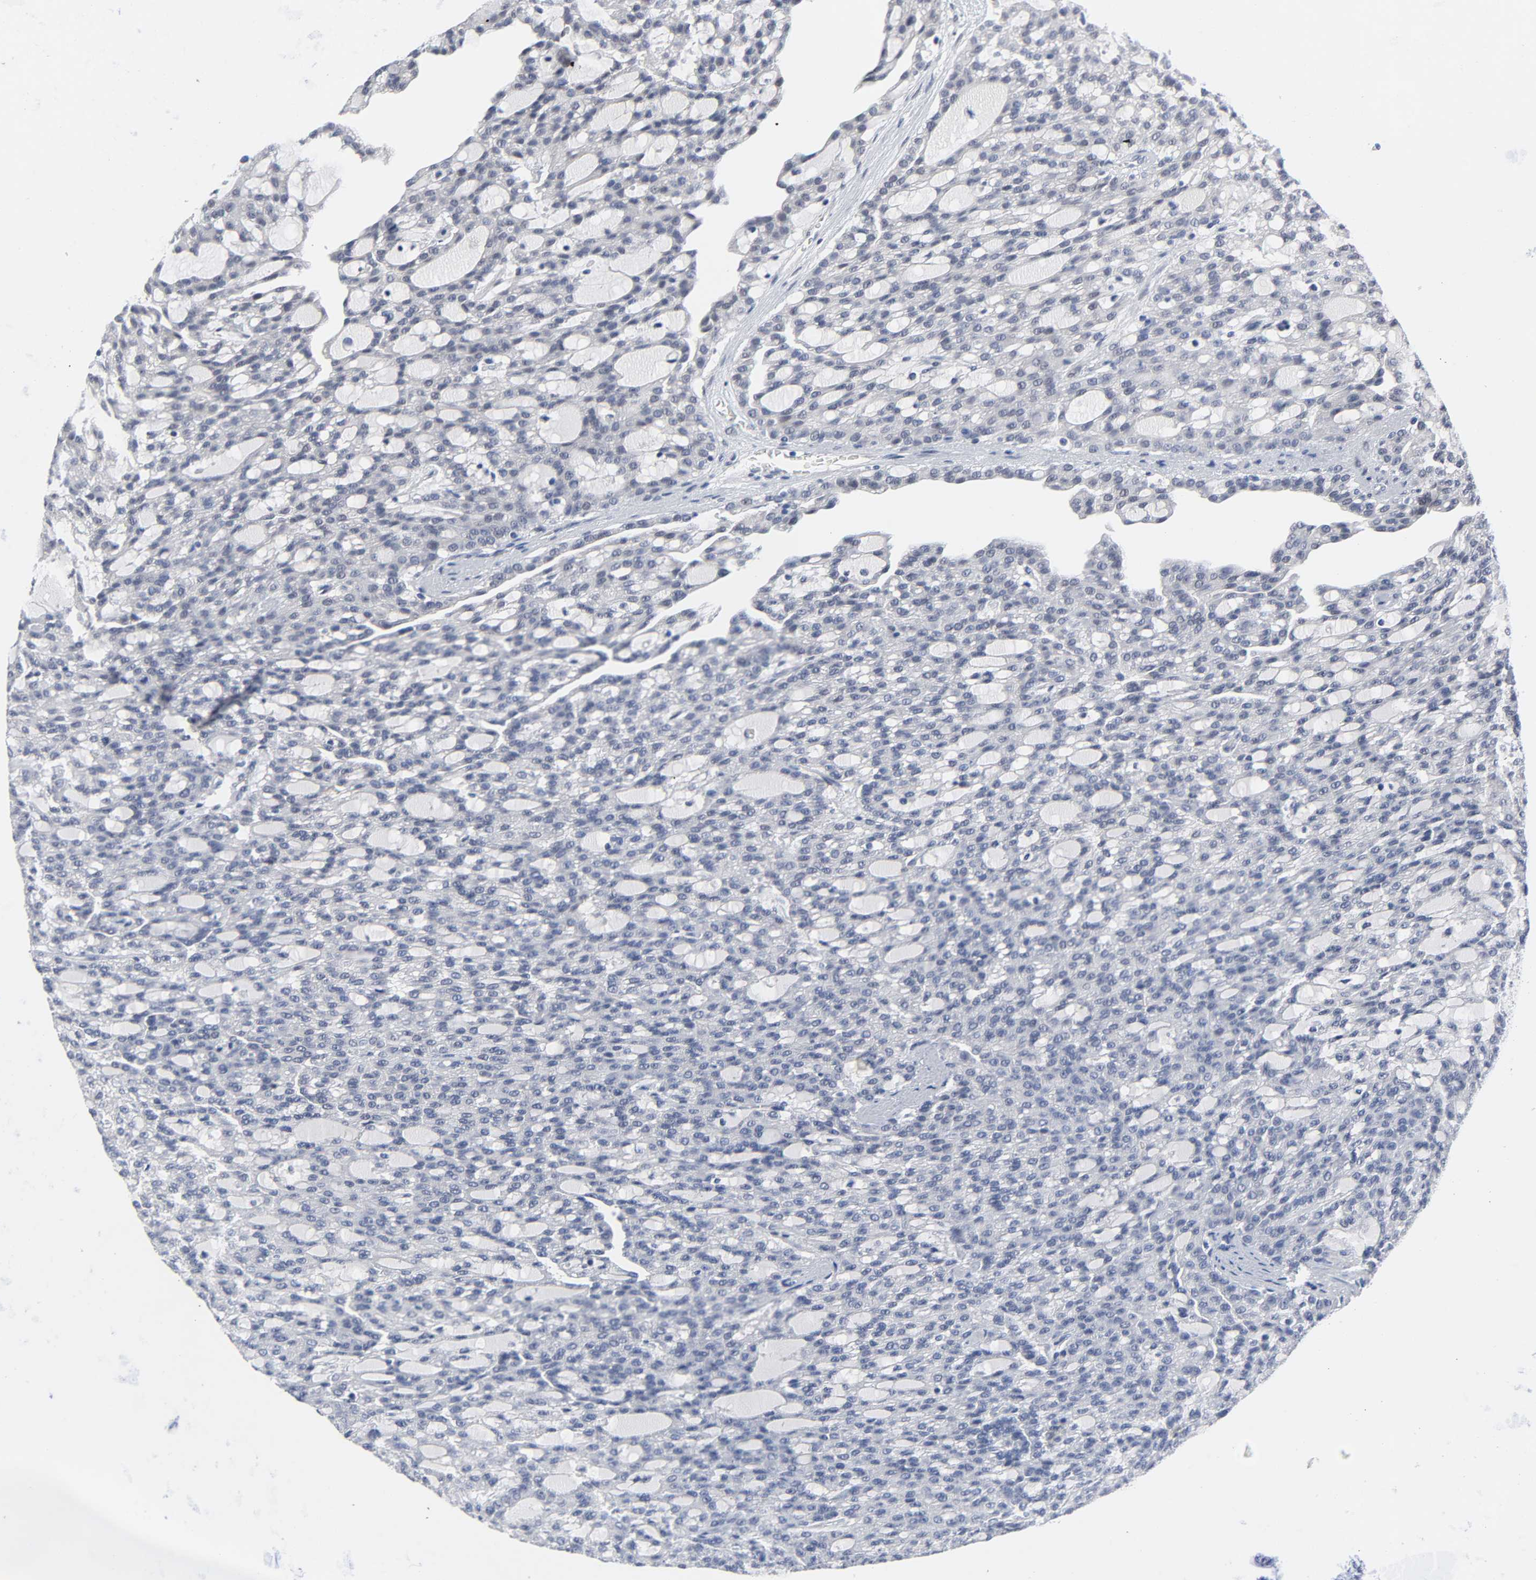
{"staining": {"intensity": "negative", "quantity": "none", "location": "none"}, "tissue": "renal cancer", "cell_type": "Tumor cells", "image_type": "cancer", "snomed": [{"axis": "morphology", "description": "Adenocarcinoma, NOS"}, {"axis": "topography", "description": "Kidney"}], "caption": "The image displays no significant expression in tumor cells of adenocarcinoma (renal).", "gene": "SALL2", "patient": {"sex": "male", "age": 63}}